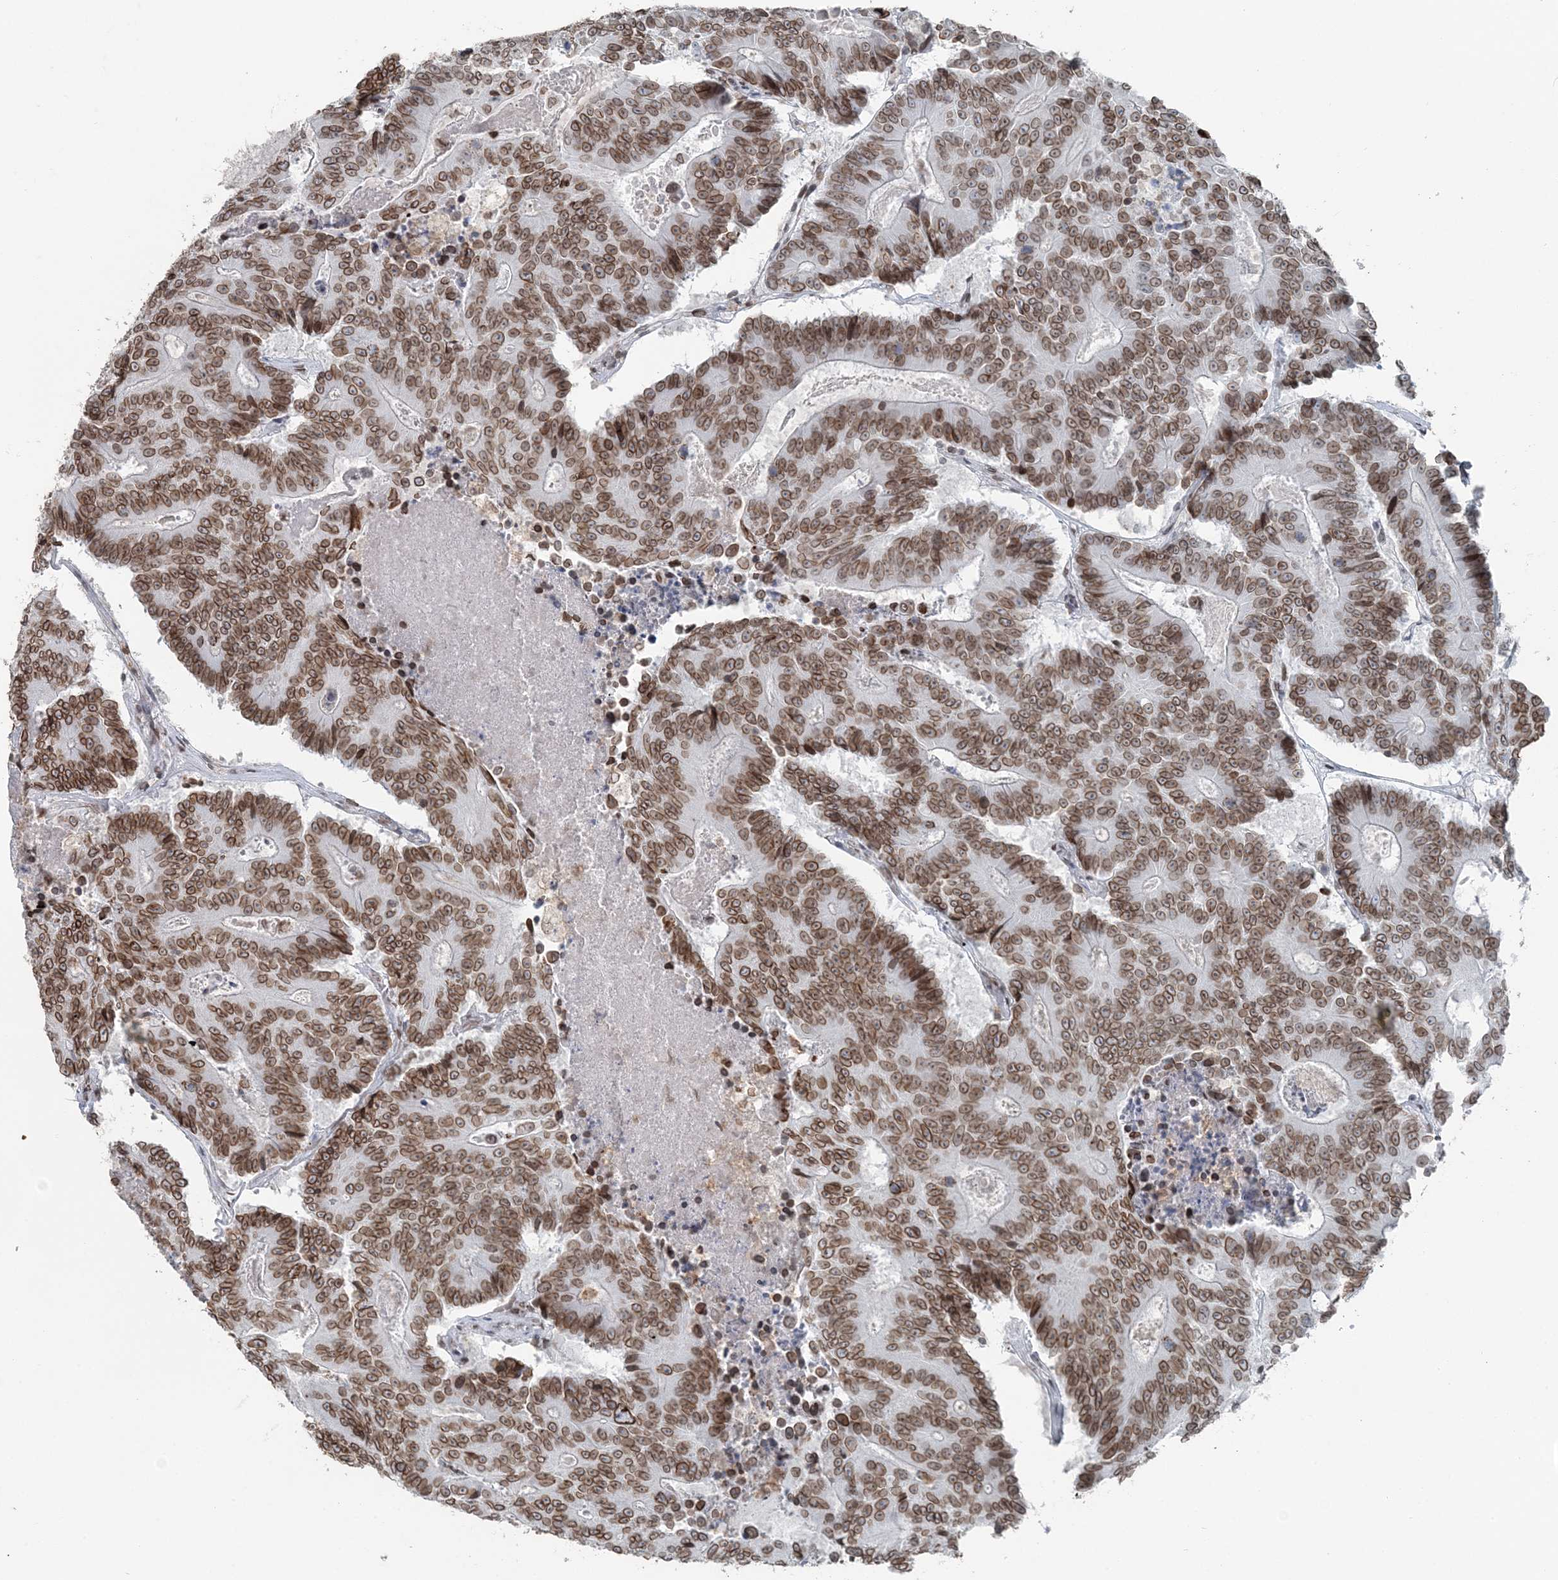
{"staining": {"intensity": "moderate", "quantity": ">75%", "location": "cytoplasmic/membranous,nuclear"}, "tissue": "colorectal cancer", "cell_type": "Tumor cells", "image_type": "cancer", "snomed": [{"axis": "morphology", "description": "Adenocarcinoma, NOS"}, {"axis": "topography", "description": "Colon"}], "caption": "Immunohistochemistry (IHC) histopathology image of human colorectal cancer stained for a protein (brown), which reveals medium levels of moderate cytoplasmic/membranous and nuclear positivity in approximately >75% of tumor cells.", "gene": "GJD4", "patient": {"sex": "male", "age": 83}}